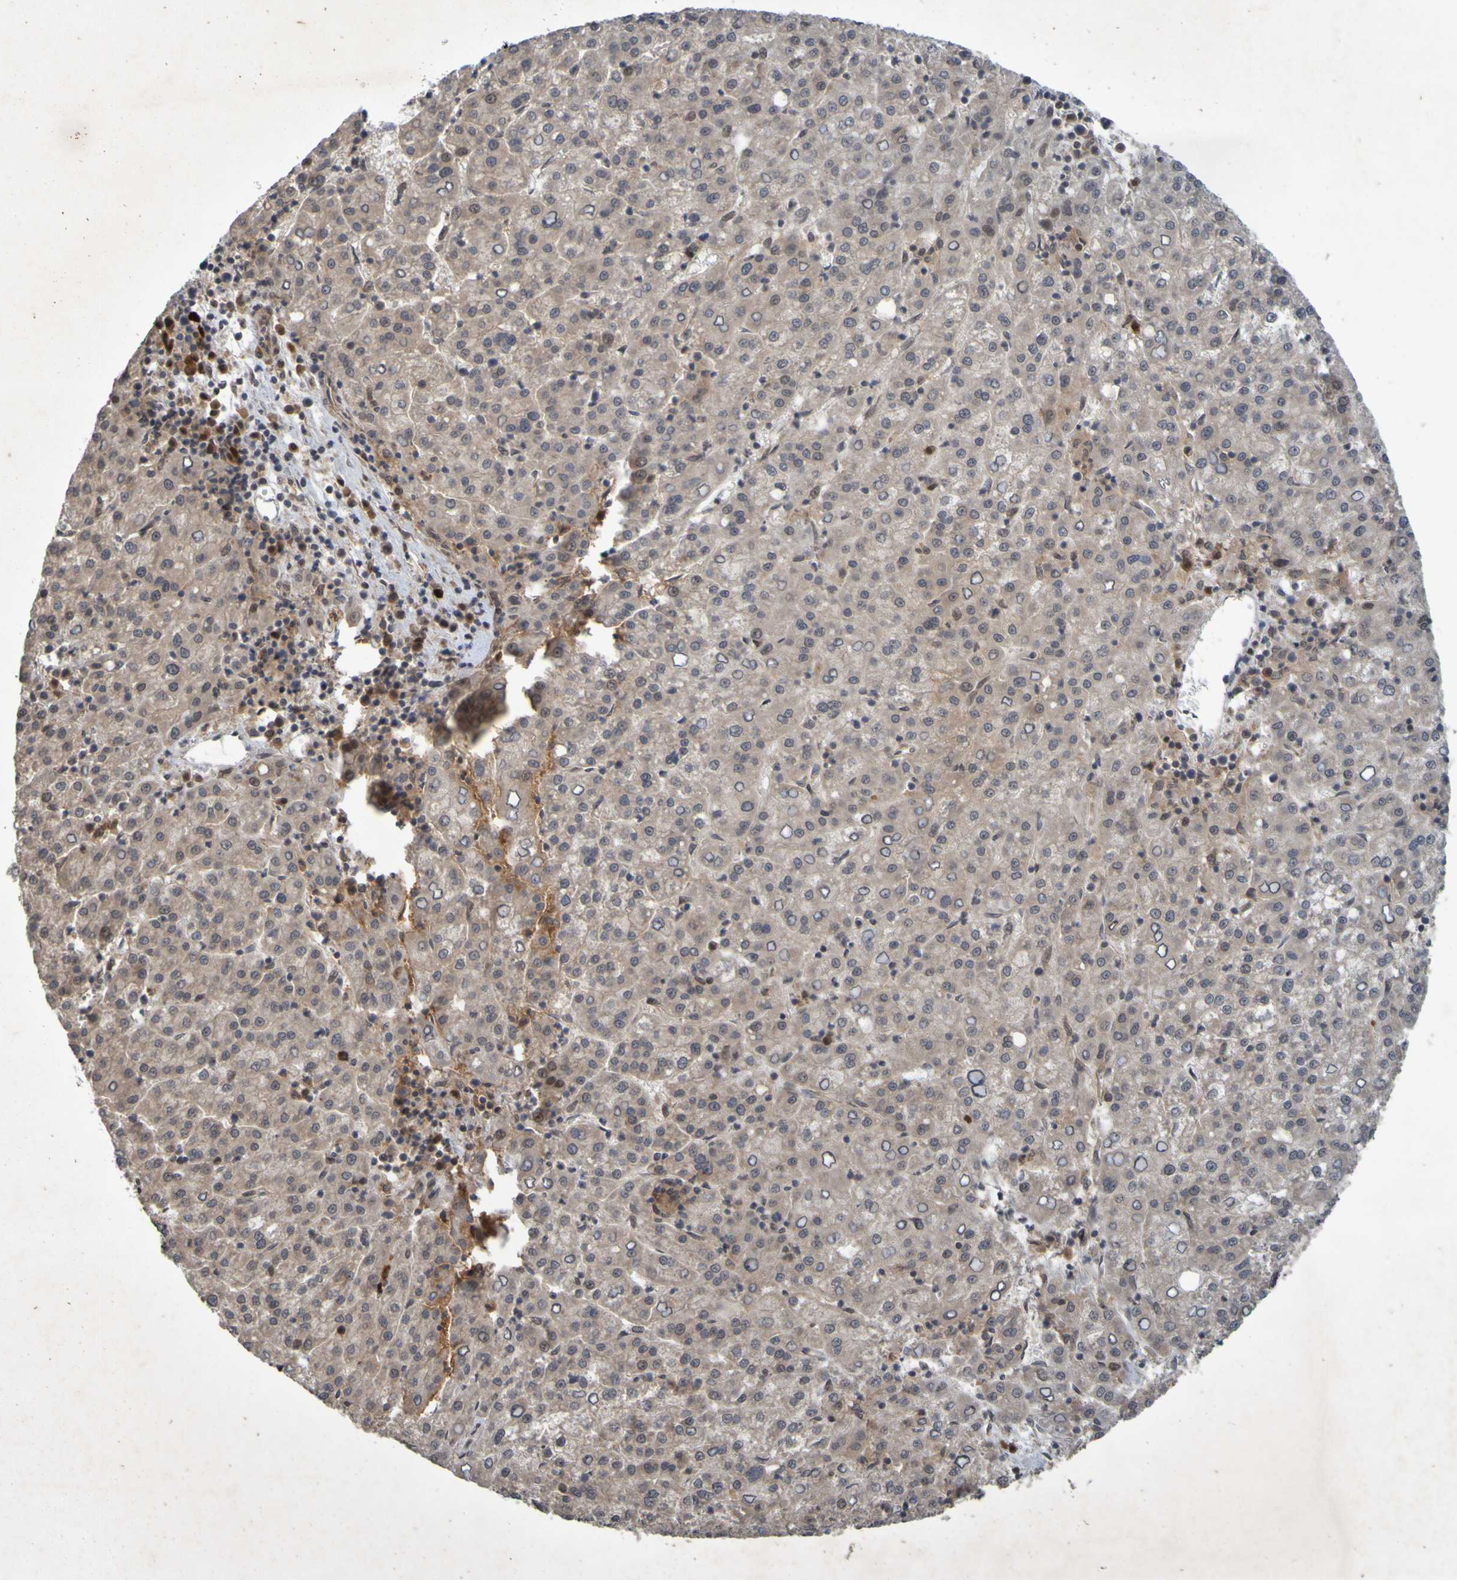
{"staining": {"intensity": "weak", "quantity": "<25%", "location": "cytoplasmic/membranous"}, "tissue": "liver cancer", "cell_type": "Tumor cells", "image_type": "cancer", "snomed": [{"axis": "morphology", "description": "Carcinoma, Hepatocellular, NOS"}, {"axis": "topography", "description": "Liver"}], "caption": "An immunohistochemistry histopathology image of liver hepatocellular carcinoma is shown. There is no staining in tumor cells of liver hepatocellular carcinoma. Nuclei are stained in blue.", "gene": "ARHGEF11", "patient": {"sex": "female", "age": 58}}